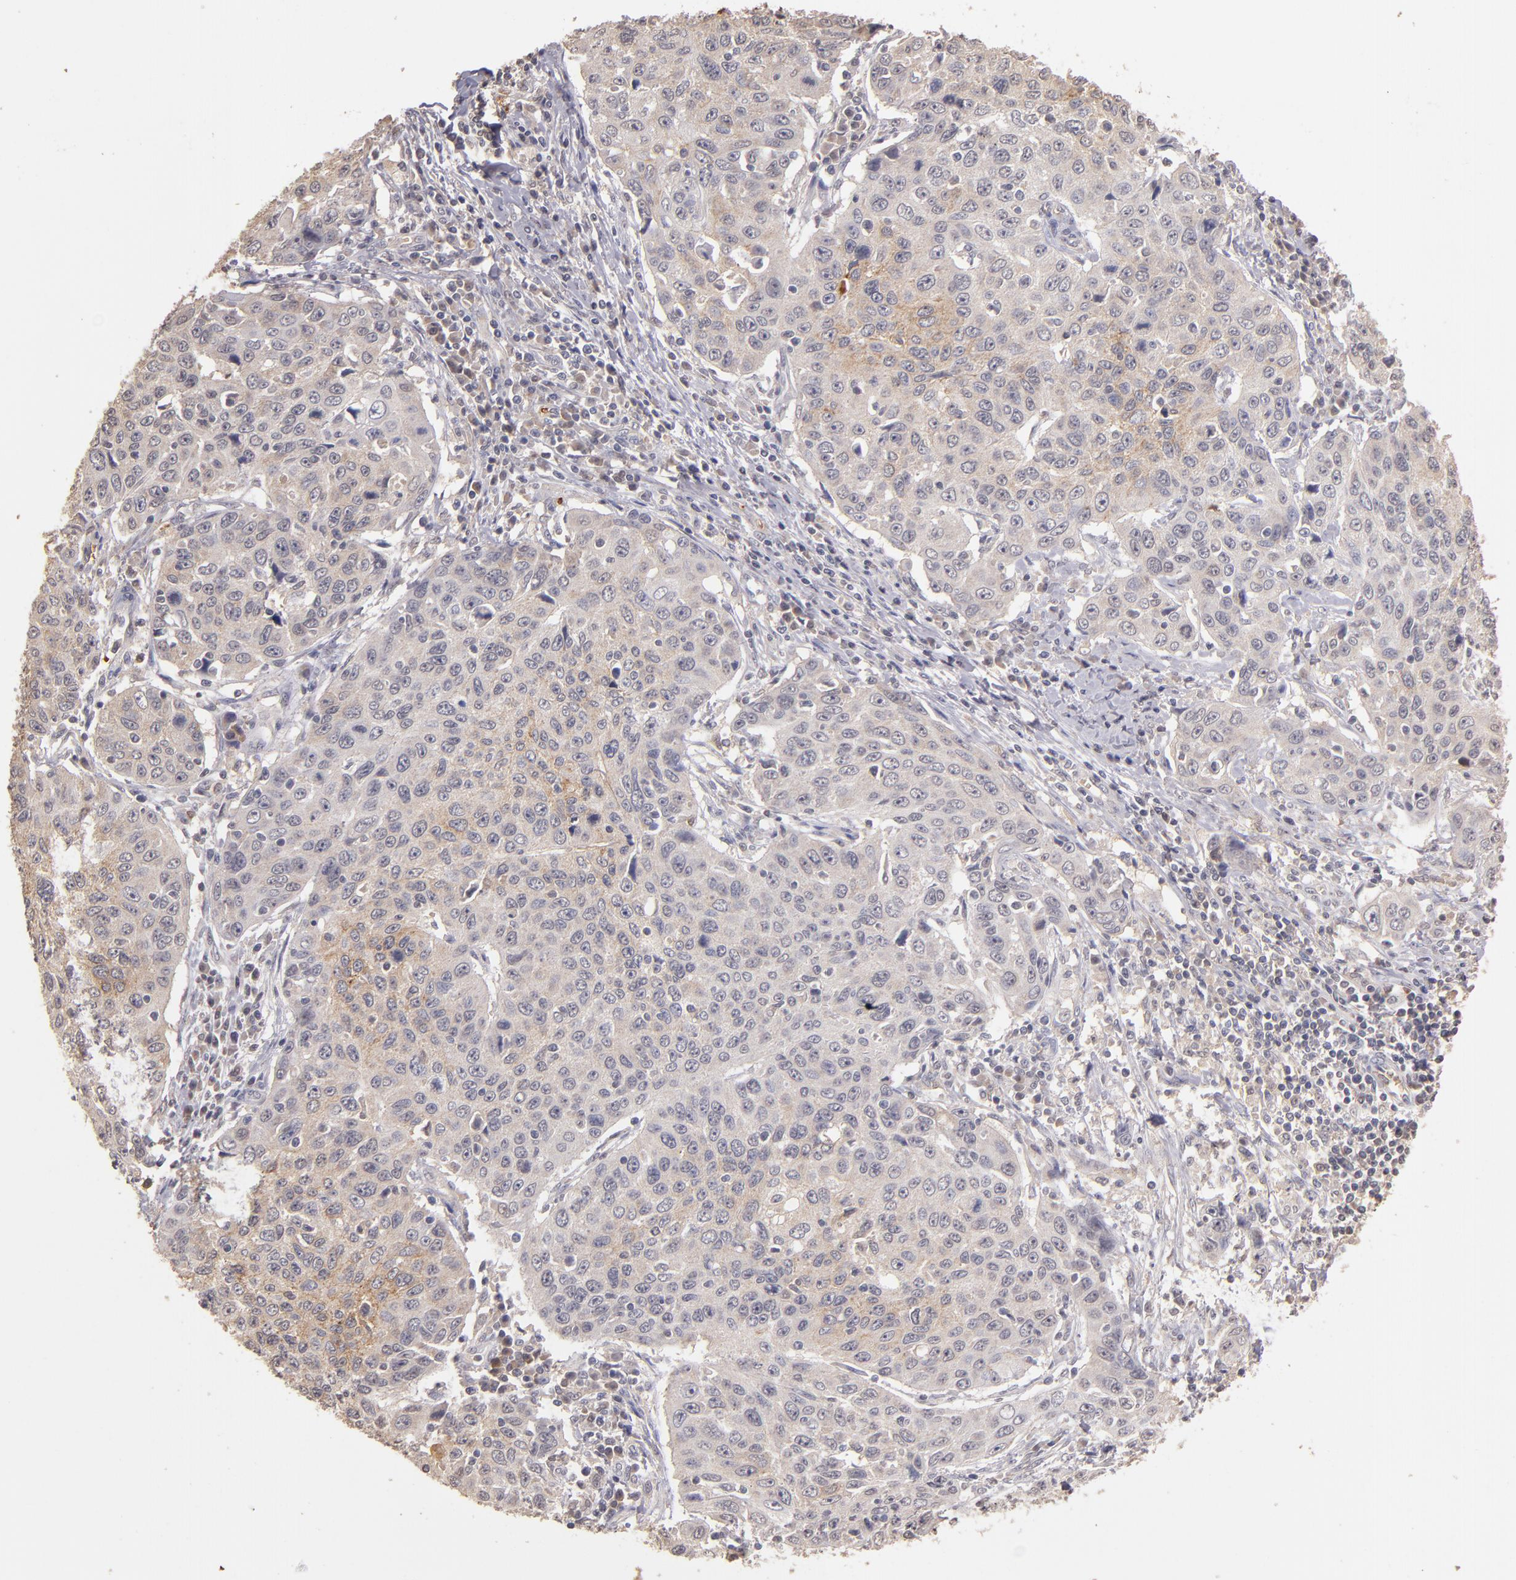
{"staining": {"intensity": "weak", "quantity": ">75%", "location": "cytoplasmic/membranous"}, "tissue": "cervical cancer", "cell_type": "Tumor cells", "image_type": "cancer", "snomed": [{"axis": "morphology", "description": "Squamous cell carcinoma, NOS"}, {"axis": "topography", "description": "Cervix"}], "caption": "The immunohistochemical stain labels weak cytoplasmic/membranous positivity in tumor cells of cervical cancer tissue.", "gene": "SERPINC1", "patient": {"sex": "female", "age": 53}}